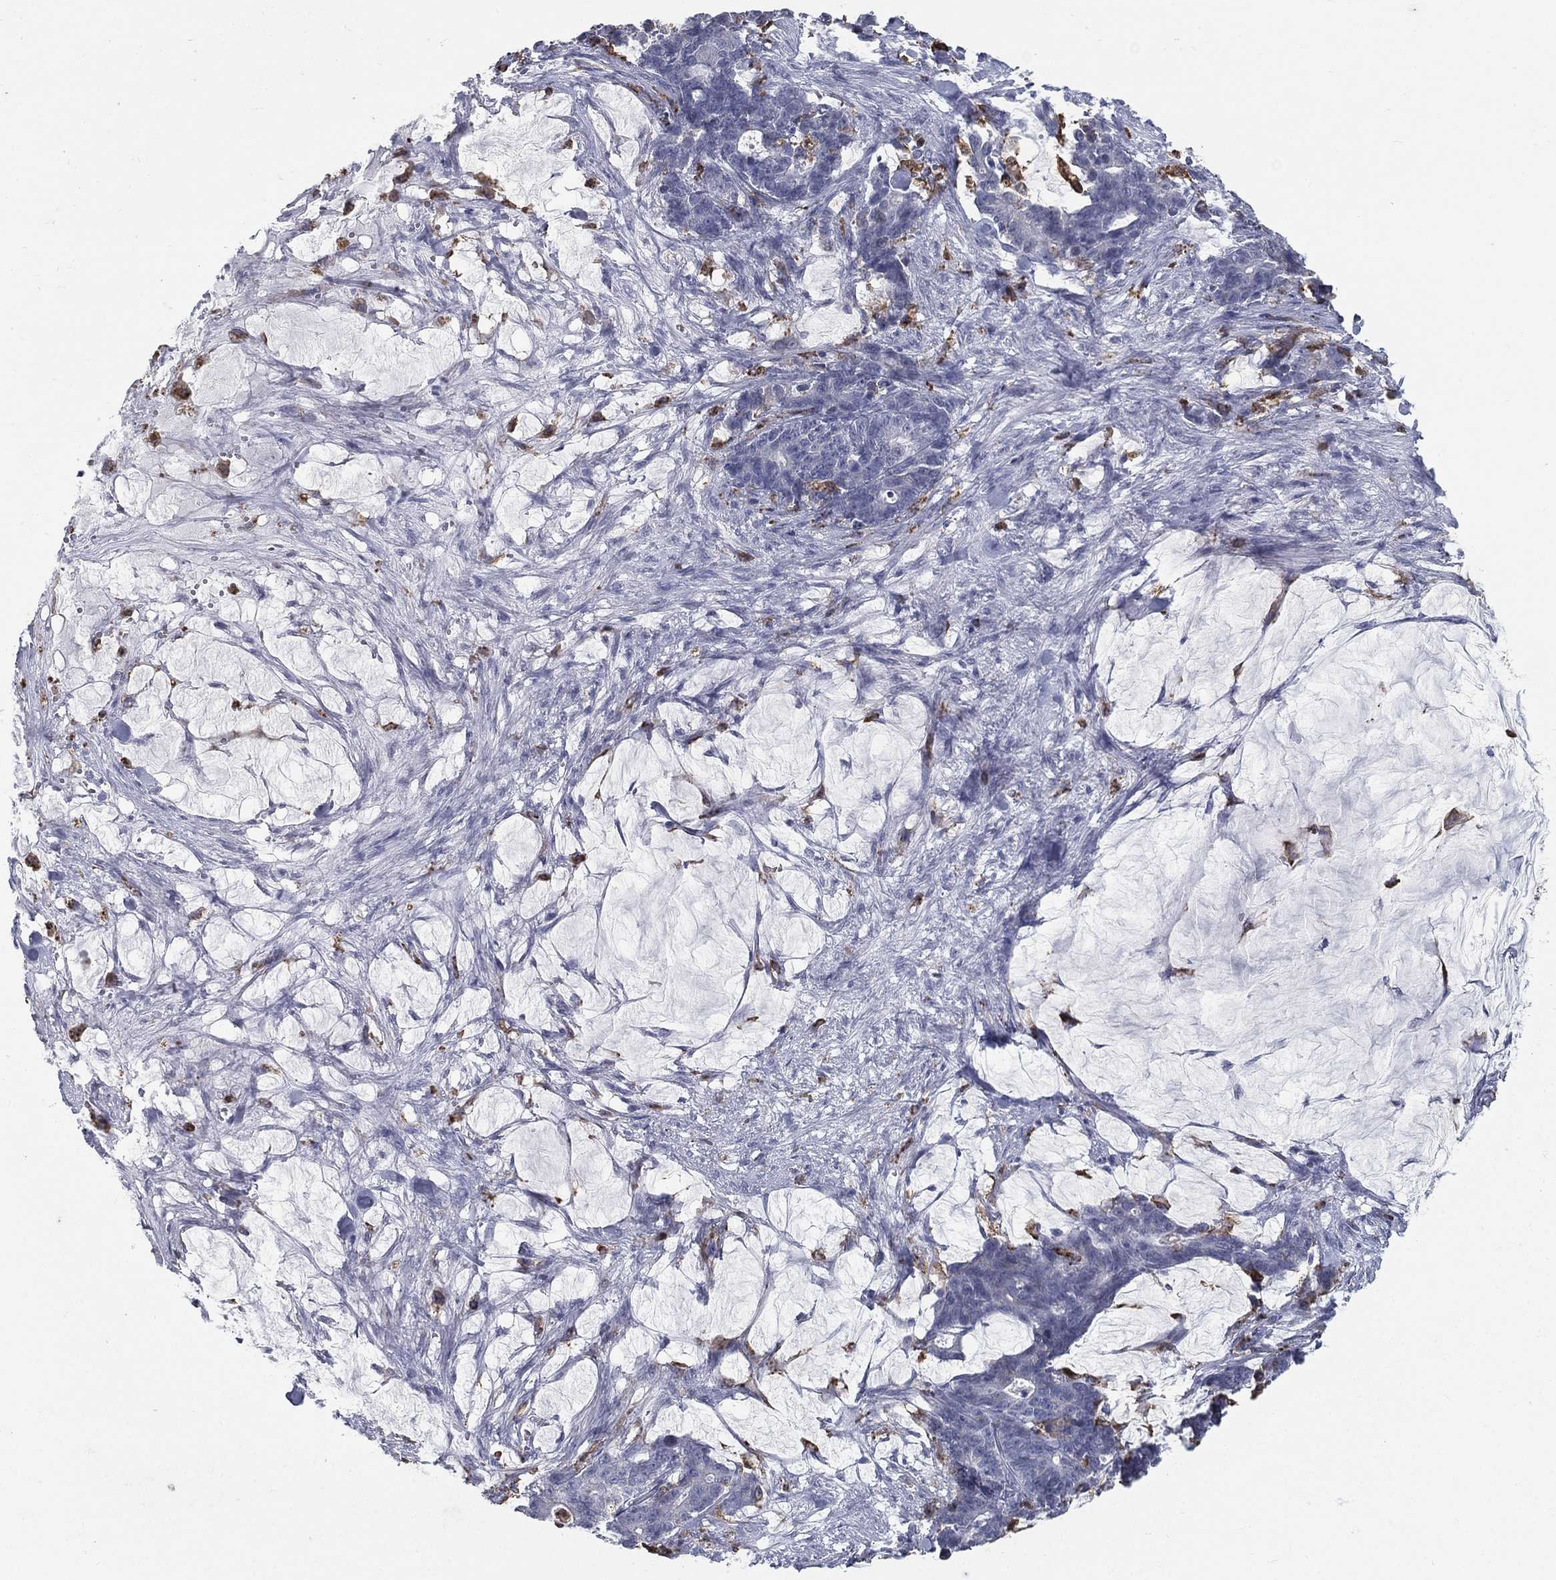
{"staining": {"intensity": "negative", "quantity": "none", "location": "none"}, "tissue": "stomach cancer", "cell_type": "Tumor cells", "image_type": "cancer", "snomed": [{"axis": "morphology", "description": "Normal tissue, NOS"}, {"axis": "morphology", "description": "Adenocarcinoma, NOS"}, {"axis": "topography", "description": "Stomach"}], "caption": "A high-resolution photomicrograph shows IHC staining of stomach cancer, which displays no significant staining in tumor cells. (DAB (3,3'-diaminobenzidine) IHC, high magnification).", "gene": "EVI2B", "patient": {"sex": "female", "age": 64}}